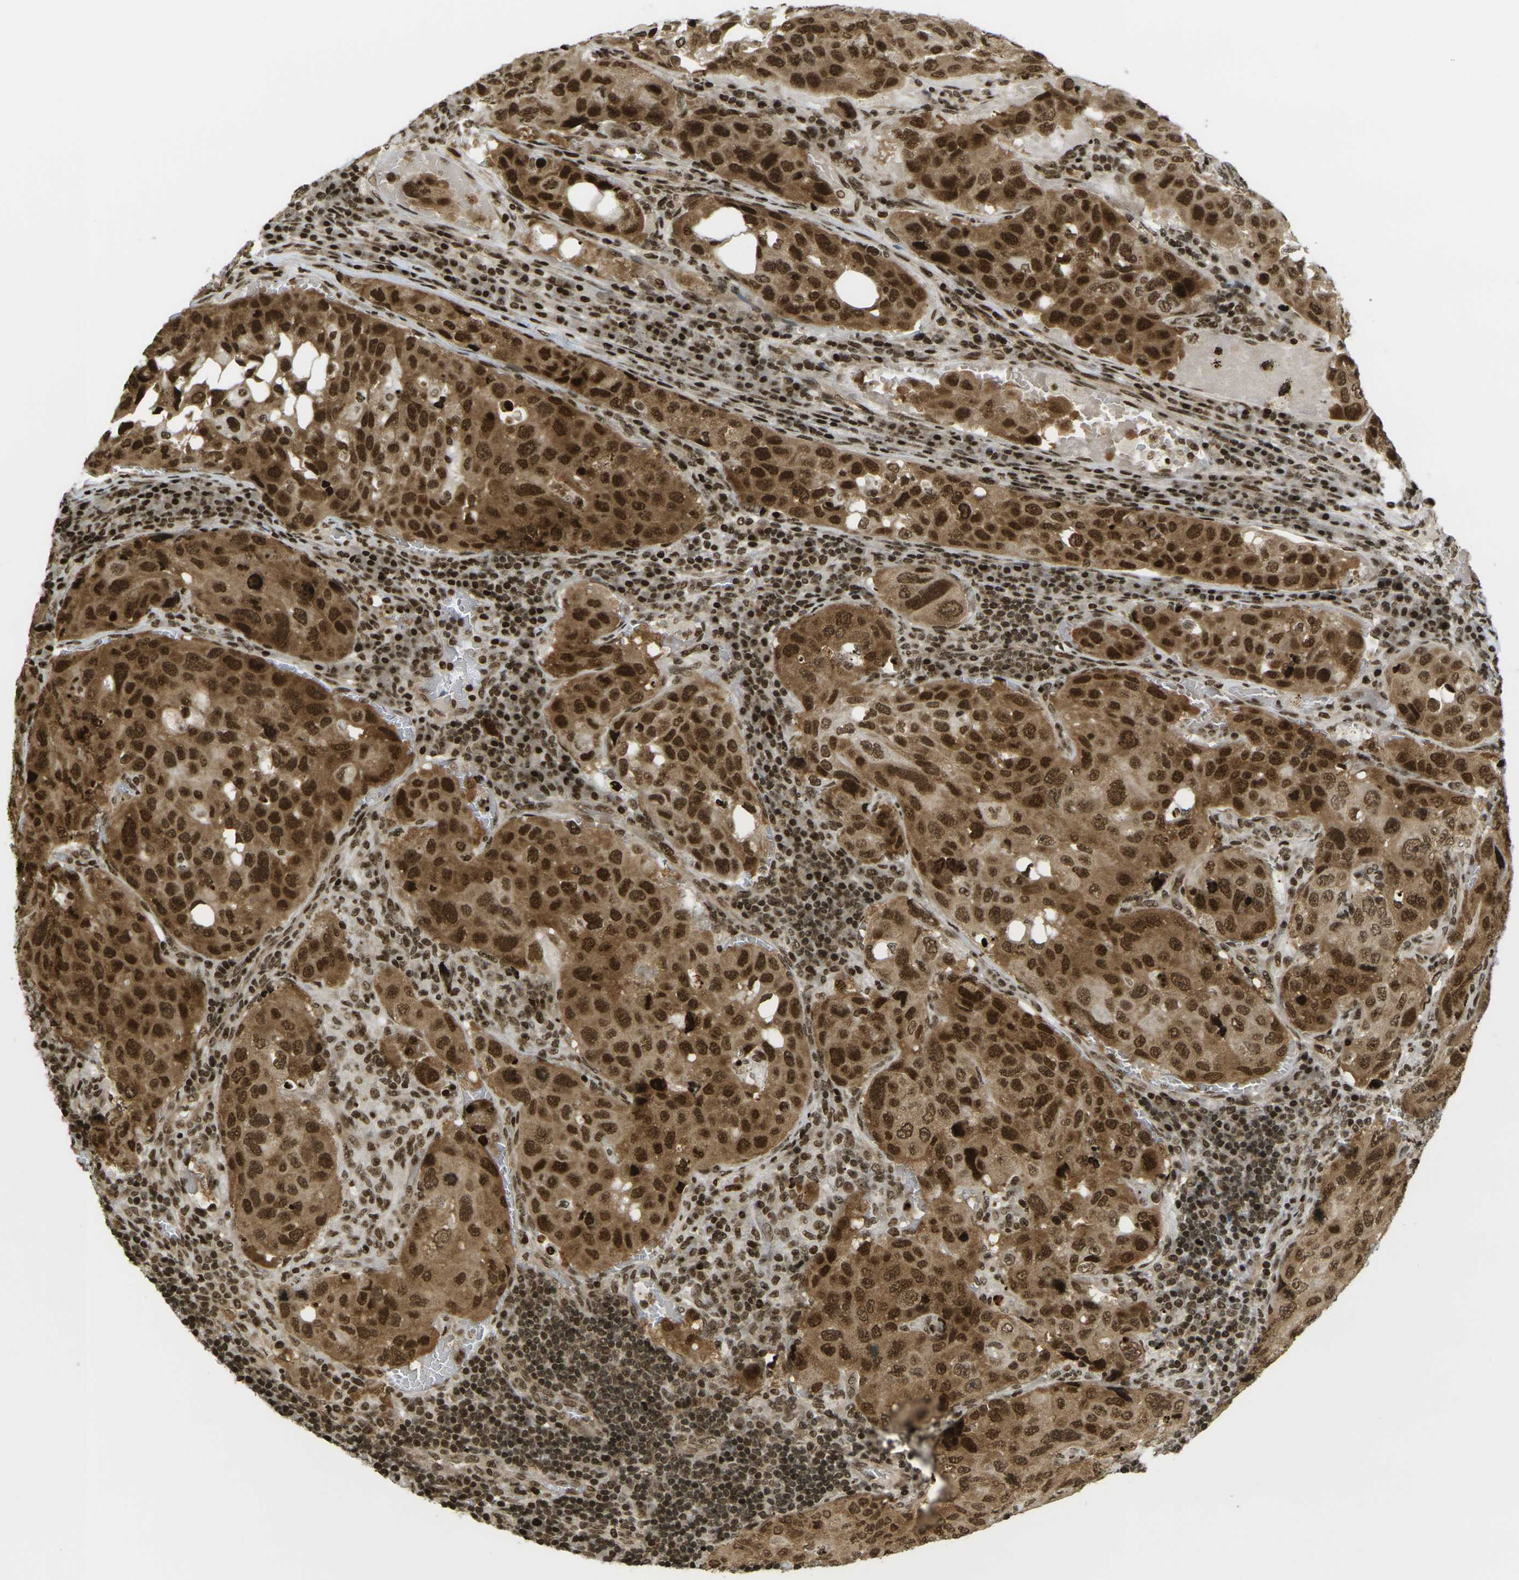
{"staining": {"intensity": "strong", "quantity": ">75%", "location": "cytoplasmic/membranous,nuclear"}, "tissue": "urothelial cancer", "cell_type": "Tumor cells", "image_type": "cancer", "snomed": [{"axis": "morphology", "description": "Urothelial carcinoma, High grade"}, {"axis": "topography", "description": "Lymph node"}, {"axis": "topography", "description": "Urinary bladder"}], "caption": "A photomicrograph showing strong cytoplasmic/membranous and nuclear expression in about >75% of tumor cells in urothelial cancer, as visualized by brown immunohistochemical staining.", "gene": "RUVBL2", "patient": {"sex": "male", "age": 51}}